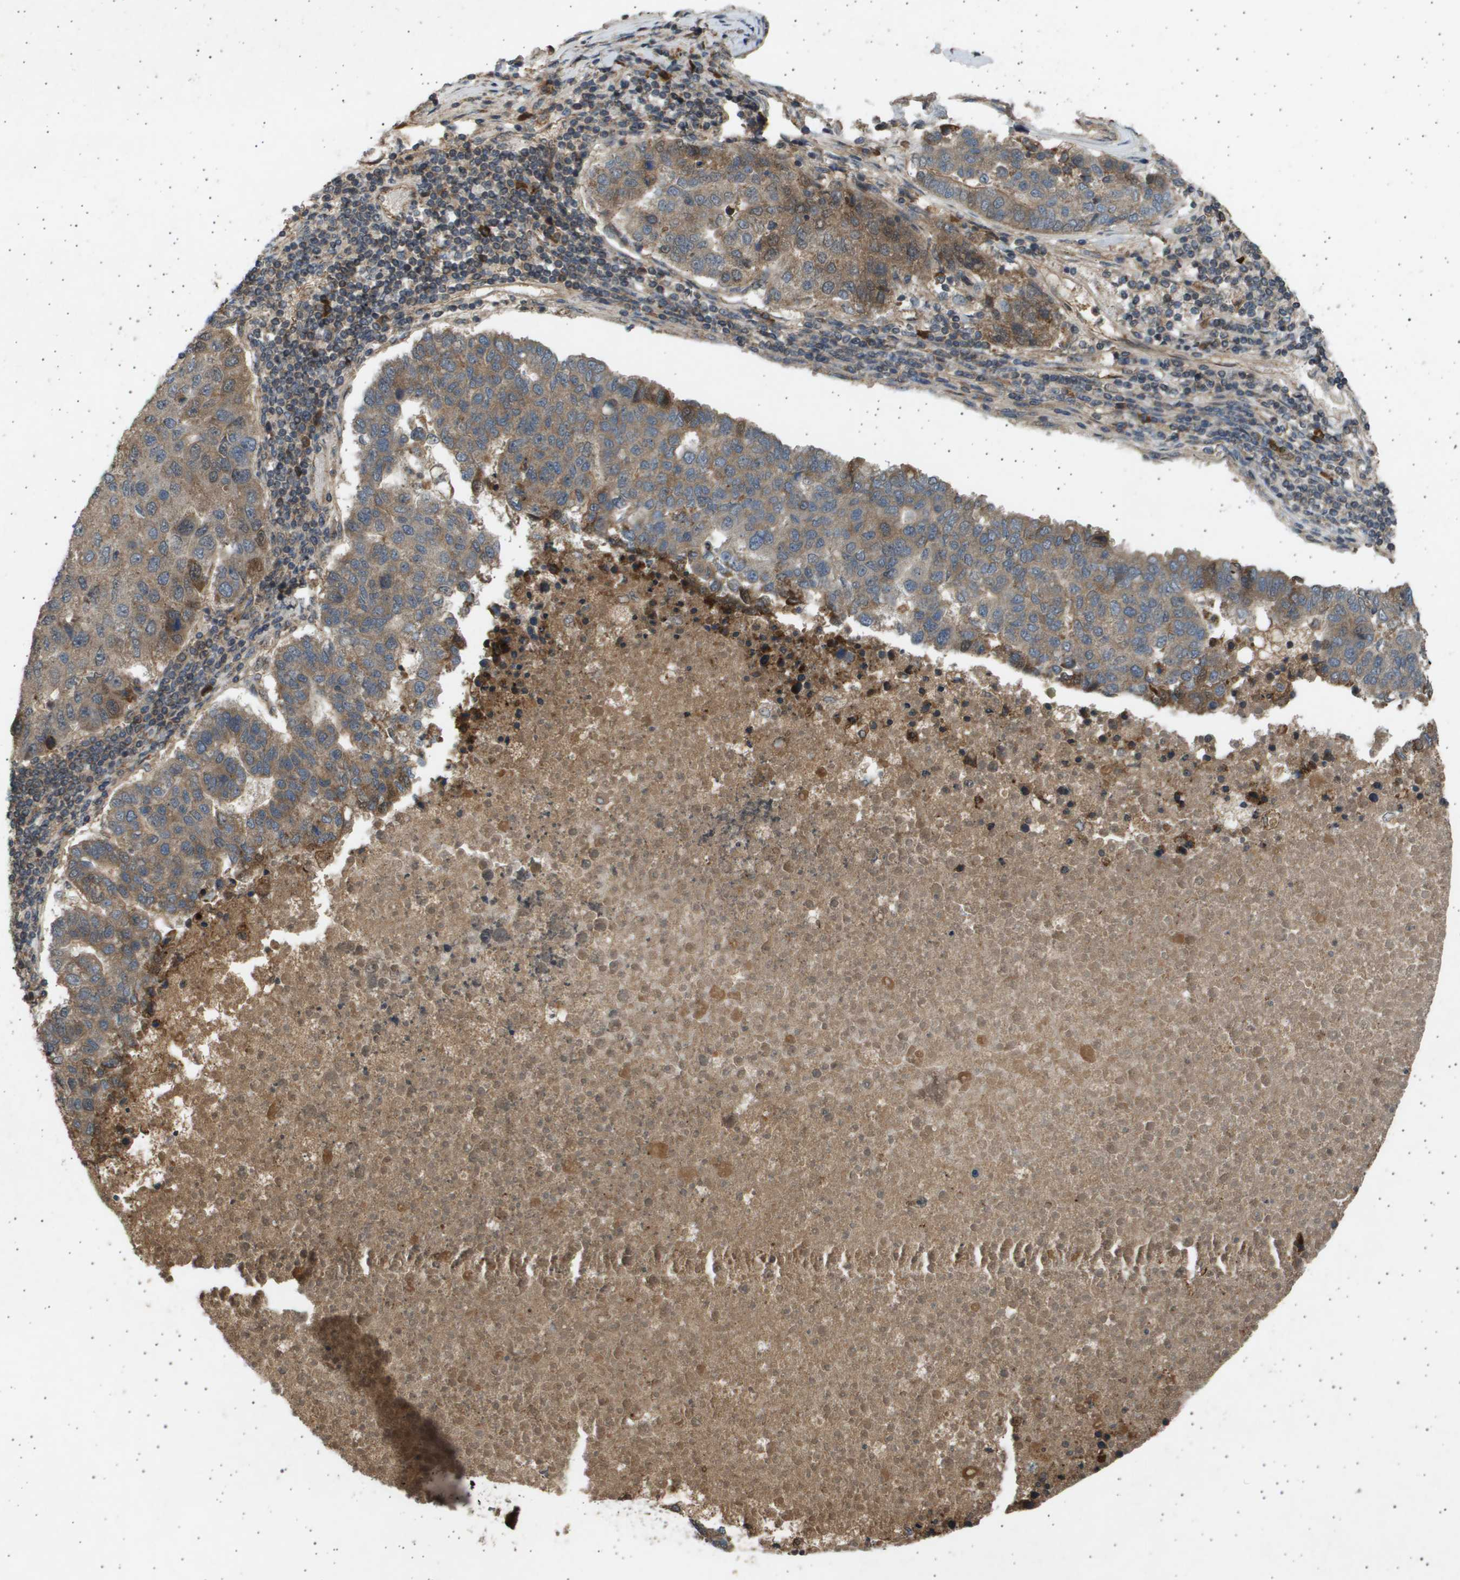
{"staining": {"intensity": "moderate", "quantity": ">75%", "location": "cytoplasmic/membranous"}, "tissue": "pancreatic cancer", "cell_type": "Tumor cells", "image_type": "cancer", "snomed": [{"axis": "morphology", "description": "Adenocarcinoma, NOS"}, {"axis": "topography", "description": "Pancreas"}], "caption": "Immunohistochemical staining of human adenocarcinoma (pancreatic) displays medium levels of moderate cytoplasmic/membranous expression in approximately >75% of tumor cells.", "gene": "TNRC6A", "patient": {"sex": "female", "age": 61}}